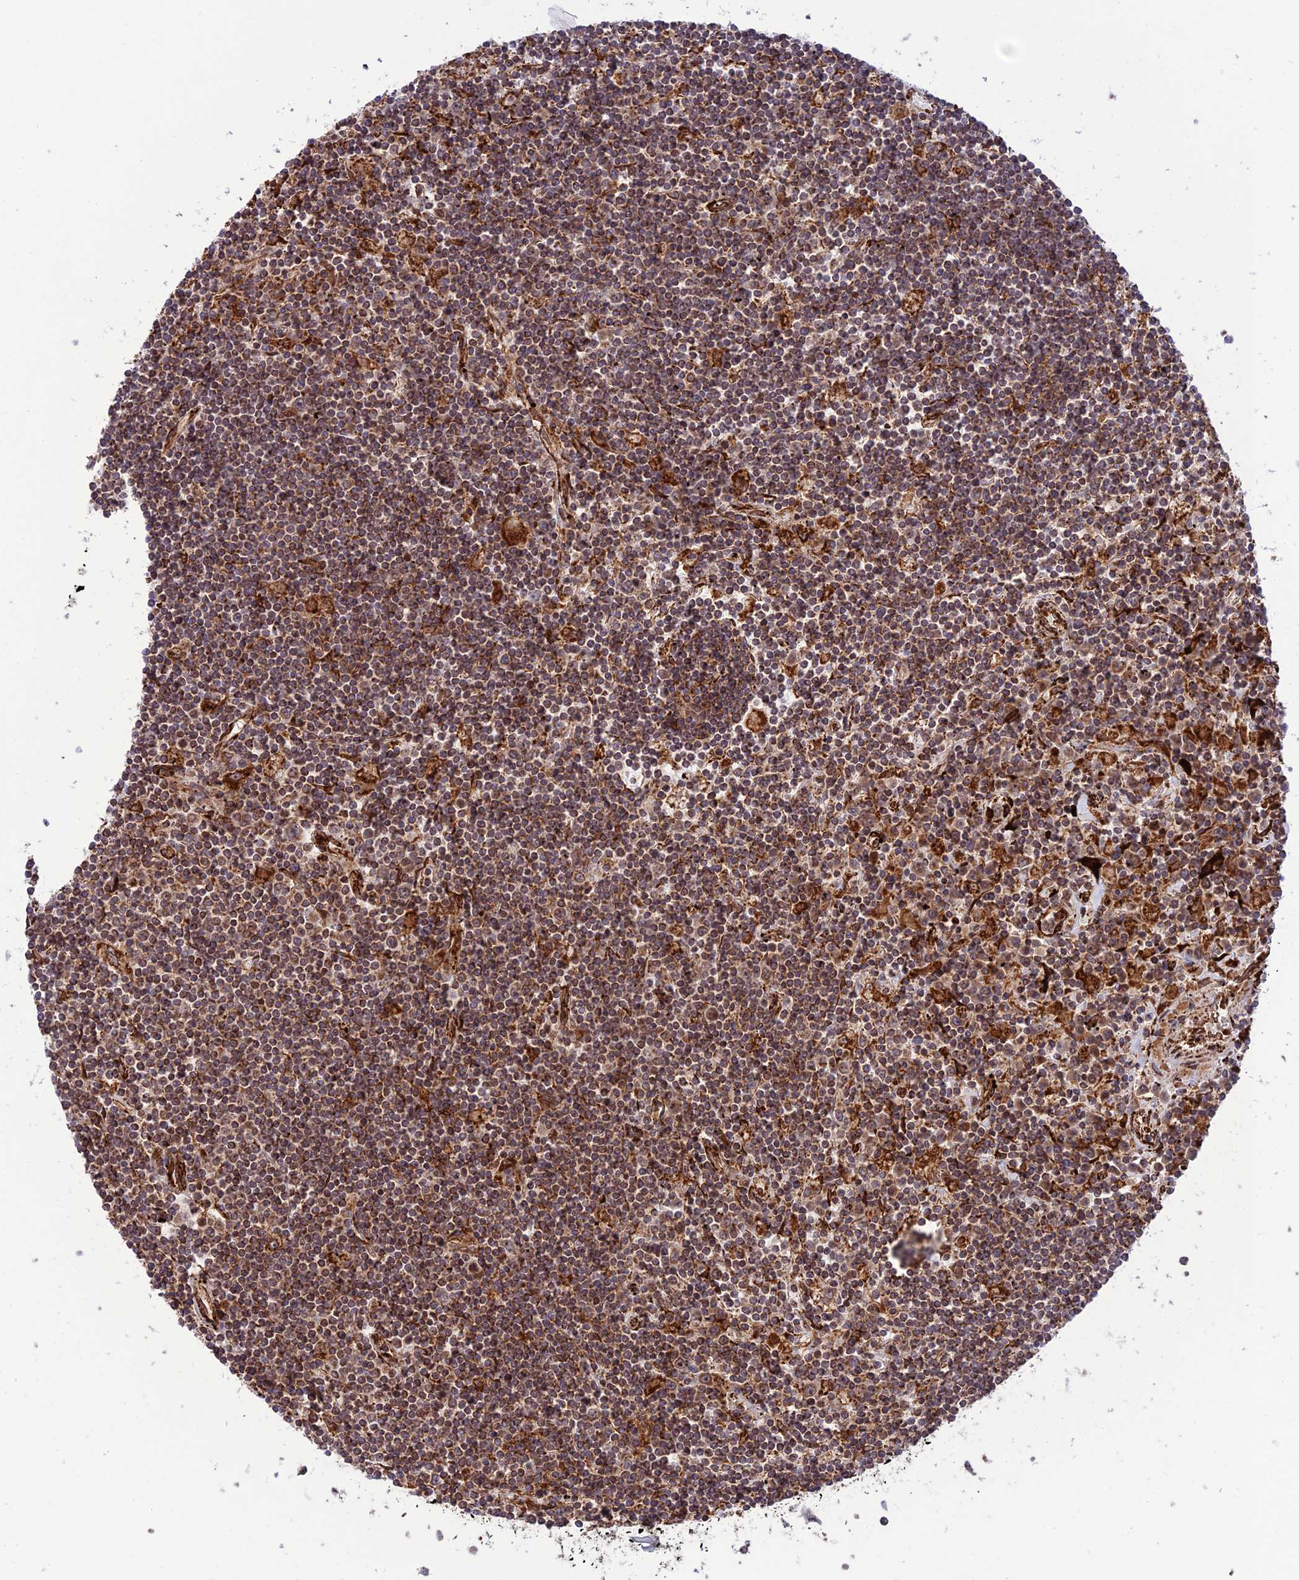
{"staining": {"intensity": "moderate", "quantity": ">75%", "location": "cytoplasmic/membranous"}, "tissue": "lymphoma", "cell_type": "Tumor cells", "image_type": "cancer", "snomed": [{"axis": "morphology", "description": "Malignant lymphoma, non-Hodgkin's type, Low grade"}, {"axis": "topography", "description": "Spleen"}], "caption": "The immunohistochemical stain shows moderate cytoplasmic/membranous expression in tumor cells of lymphoma tissue.", "gene": "CRTAP", "patient": {"sex": "male", "age": 76}}